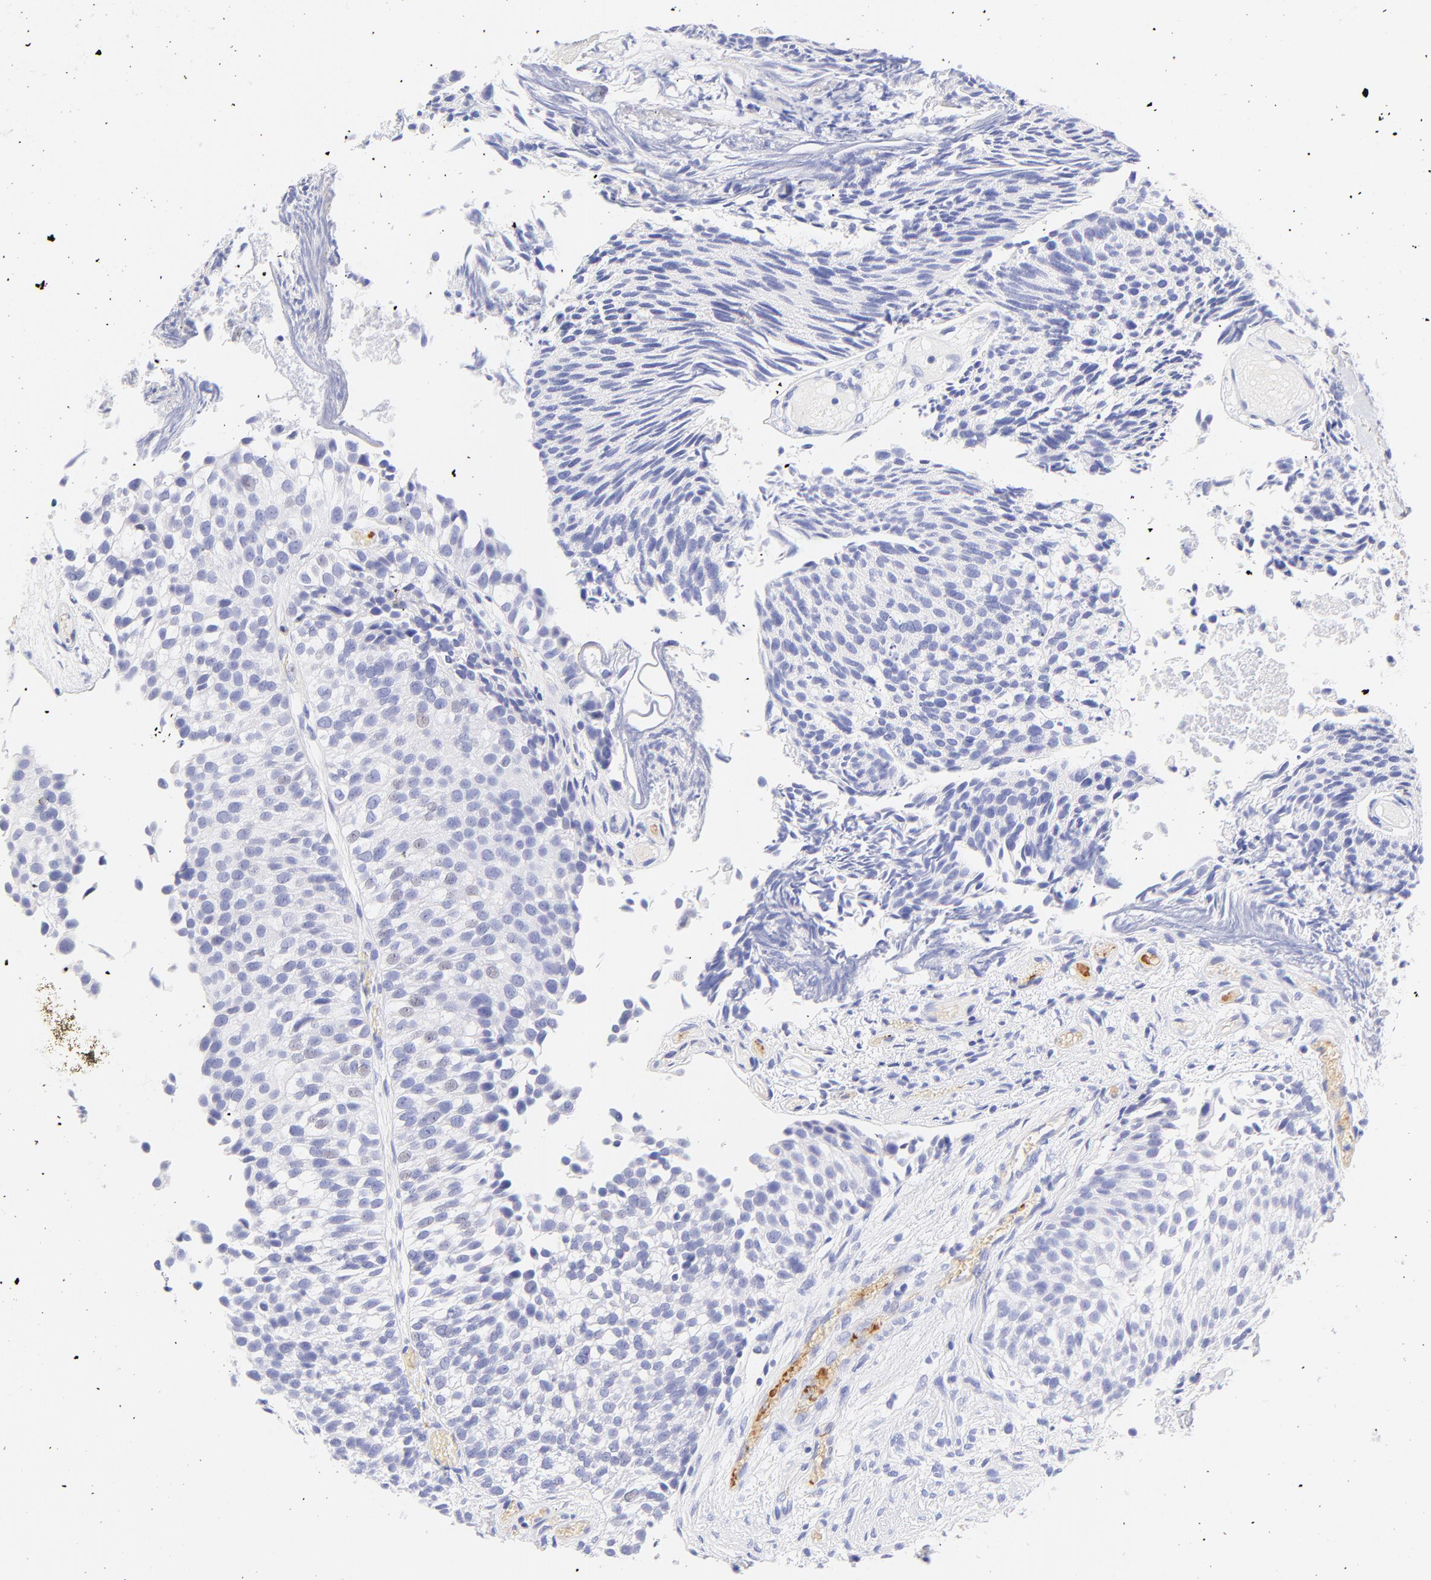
{"staining": {"intensity": "negative", "quantity": "none", "location": "none"}, "tissue": "urothelial cancer", "cell_type": "Tumor cells", "image_type": "cancer", "snomed": [{"axis": "morphology", "description": "Urothelial carcinoma, Low grade"}, {"axis": "topography", "description": "Urinary bladder"}], "caption": "IHC histopathology image of urothelial cancer stained for a protein (brown), which reveals no positivity in tumor cells.", "gene": "FRMPD3", "patient": {"sex": "male", "age": 84}}